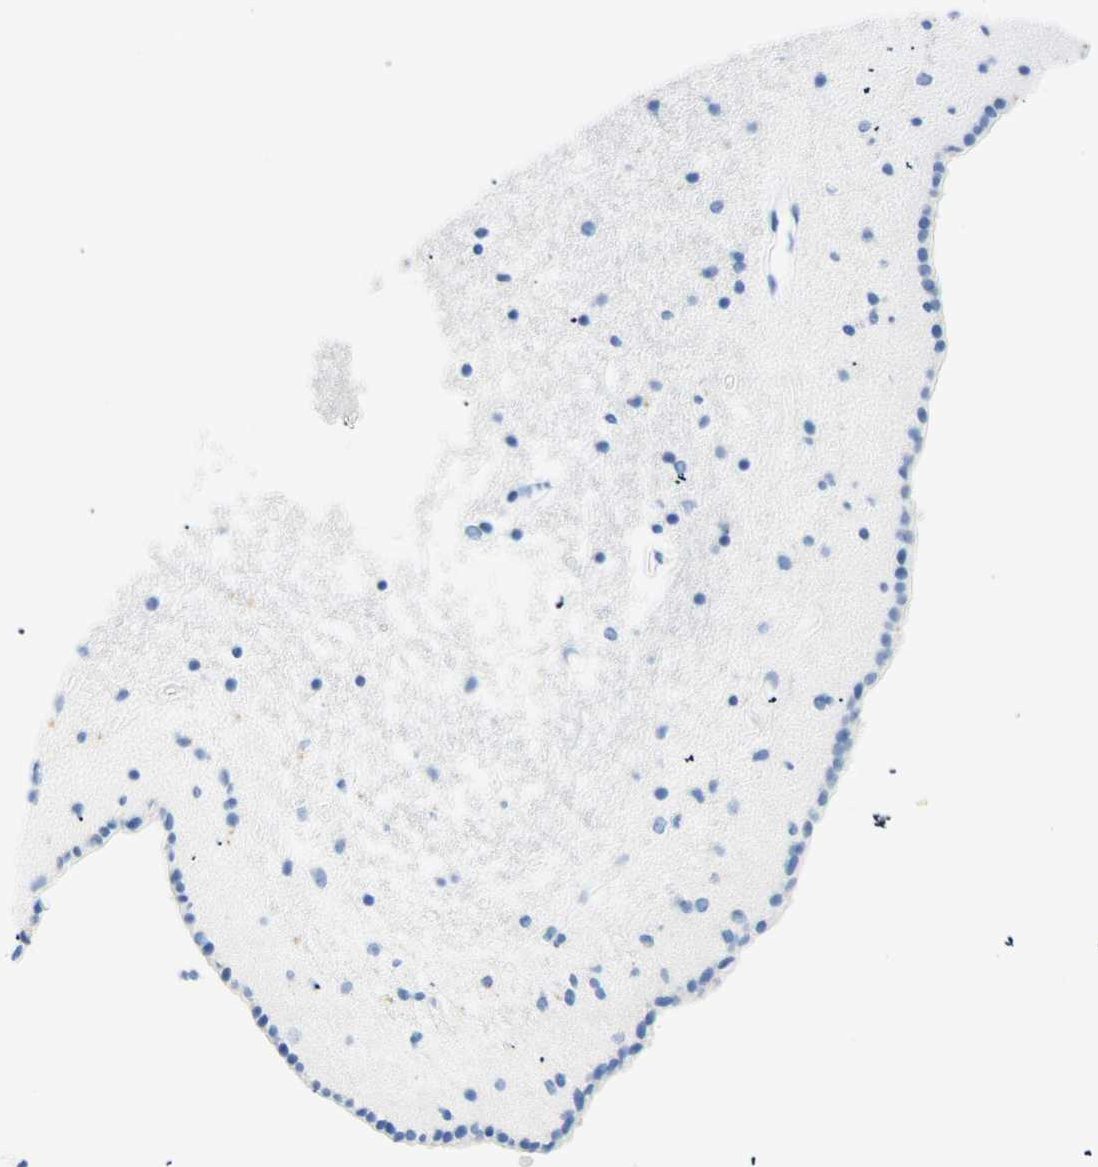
{"staining": {"intensity": "negative", "quantity": "none", "location": "none"}, "tissue": "caudate", "cell_type": "Glial cells", "image_type": "normal", "snomed": [{"axis": "morphology", "description": "Normal tissue, NOS"}, {"axis": "topography", "description": "Lateral ventricle wall"}], "caption": "Glial cells show no significant positivity in normal caudate.", "gene": "MYH2", "patient": {"sex": "male", "age": 45}}